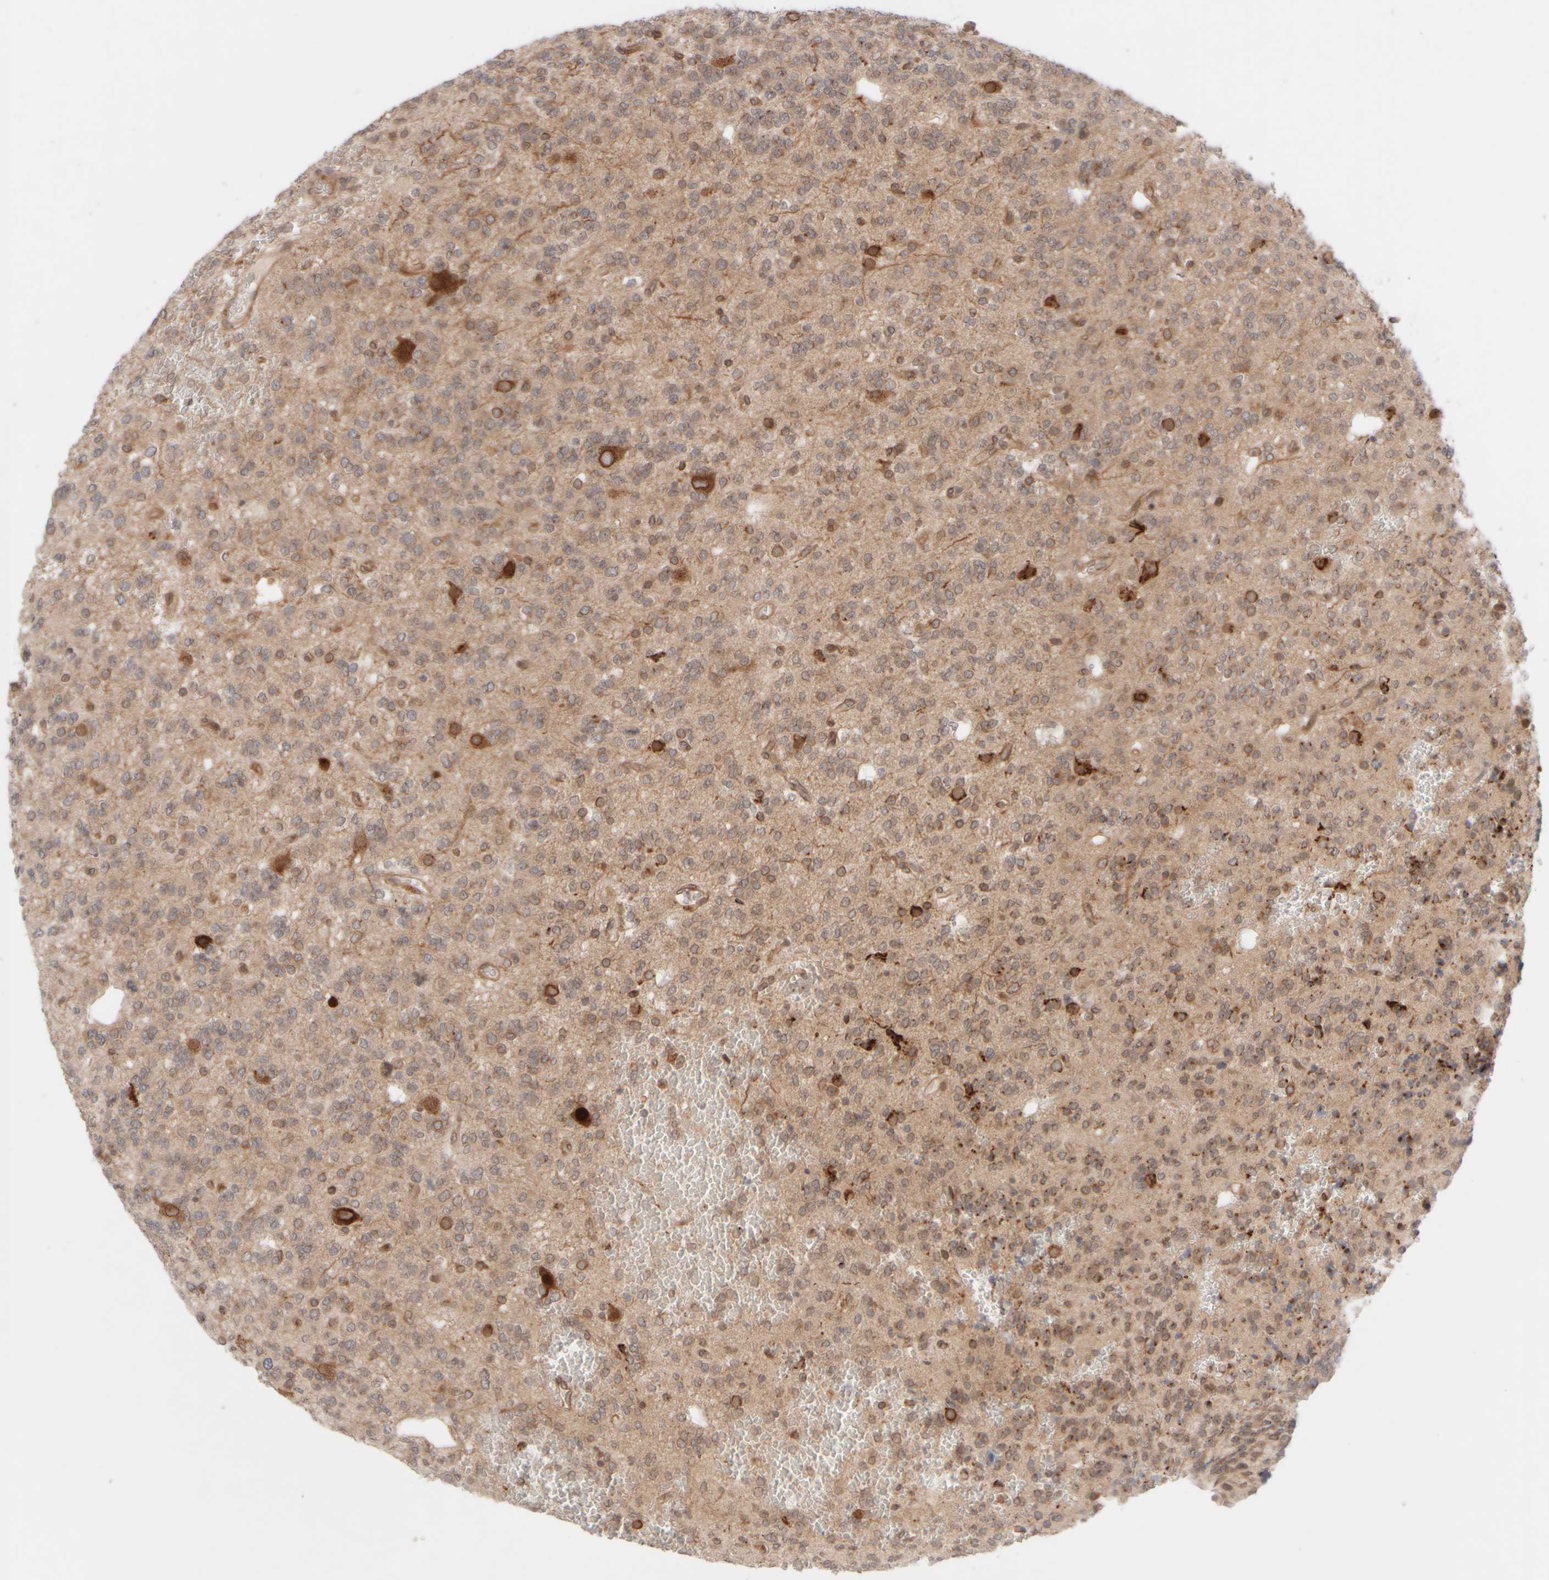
{"staining": {"intensity": "weak", "quantity": ">75%", "location": "cytoplasmic/membranous"}, "tissue": "glioma", "cell_type": "Tumor cells", "image_type": "cancer", "snomed": [{"axis": "morphology", "description": "Glioma, malignant, Low grade"}, {"axis": "topography", "description": "Brain"}], "caption": "Tumor cells show low levels of weak cytoplasmic/membranous positivity in approximately >75% of cells in human glioma. (DAB (3,3'-diaminobenzidine) IHC, brown staining for protein, blue staining for nuclei).", "gene": "GCN1", "patient": {"sex": "male", "age": 38}}